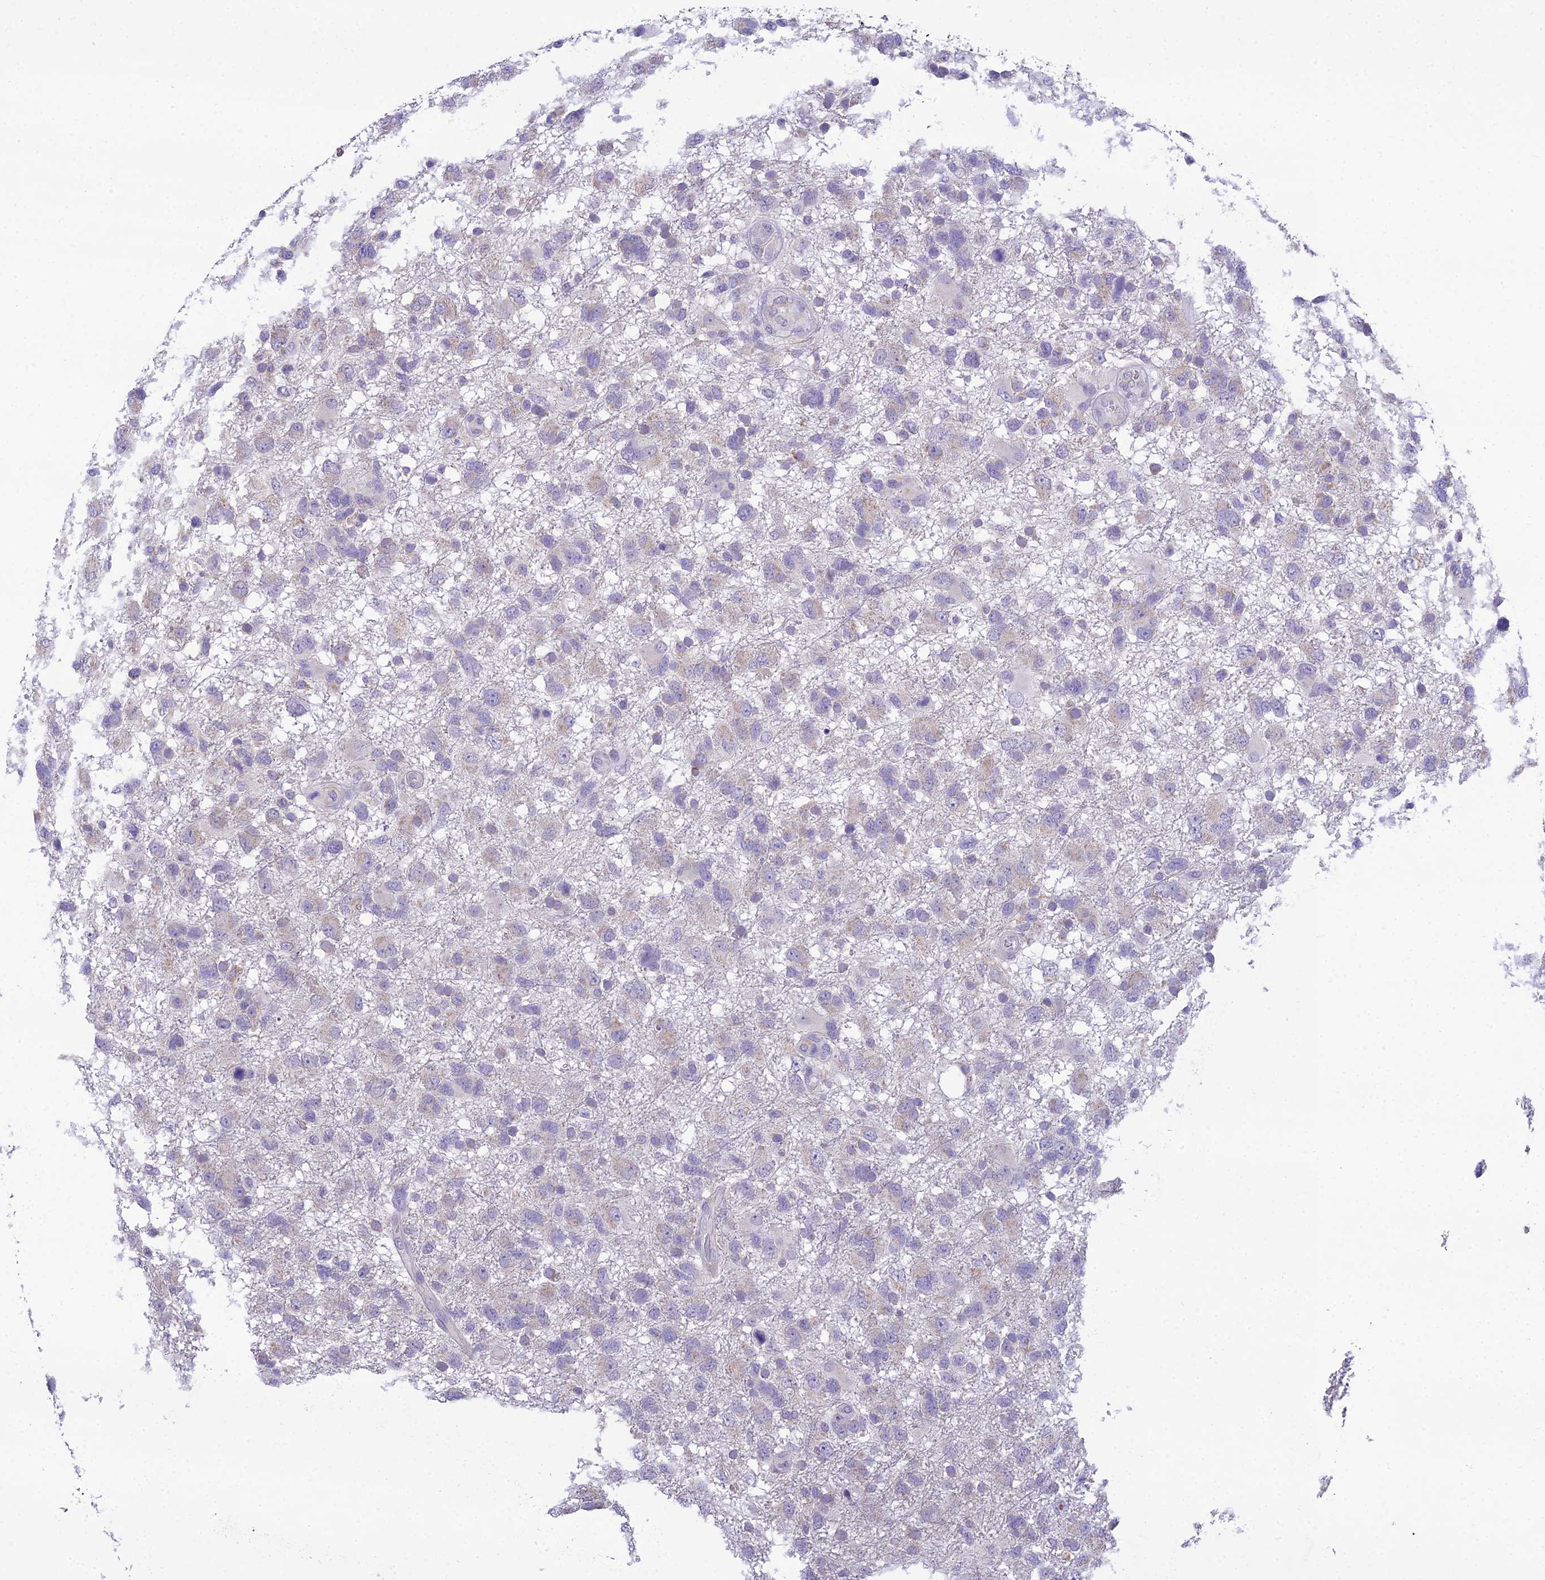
{"staining": {"intensity": "negative", "quantity": "none", "location": "none"}, "tissue": "glioma", "cell_type": "Tumor cells", "image_type": "cancer", "snomed": [{"axis": "morphology", "description": "Glioma, malignant, High grade"}, {"axis": "topography", "description": "Brain"}], "caption": "Histopathology image shows no significant protein staining in tumor cells of high-grade glioma (malignant).", "gene": "MIIP", "patient": {"sex": "male", "age": 61}}